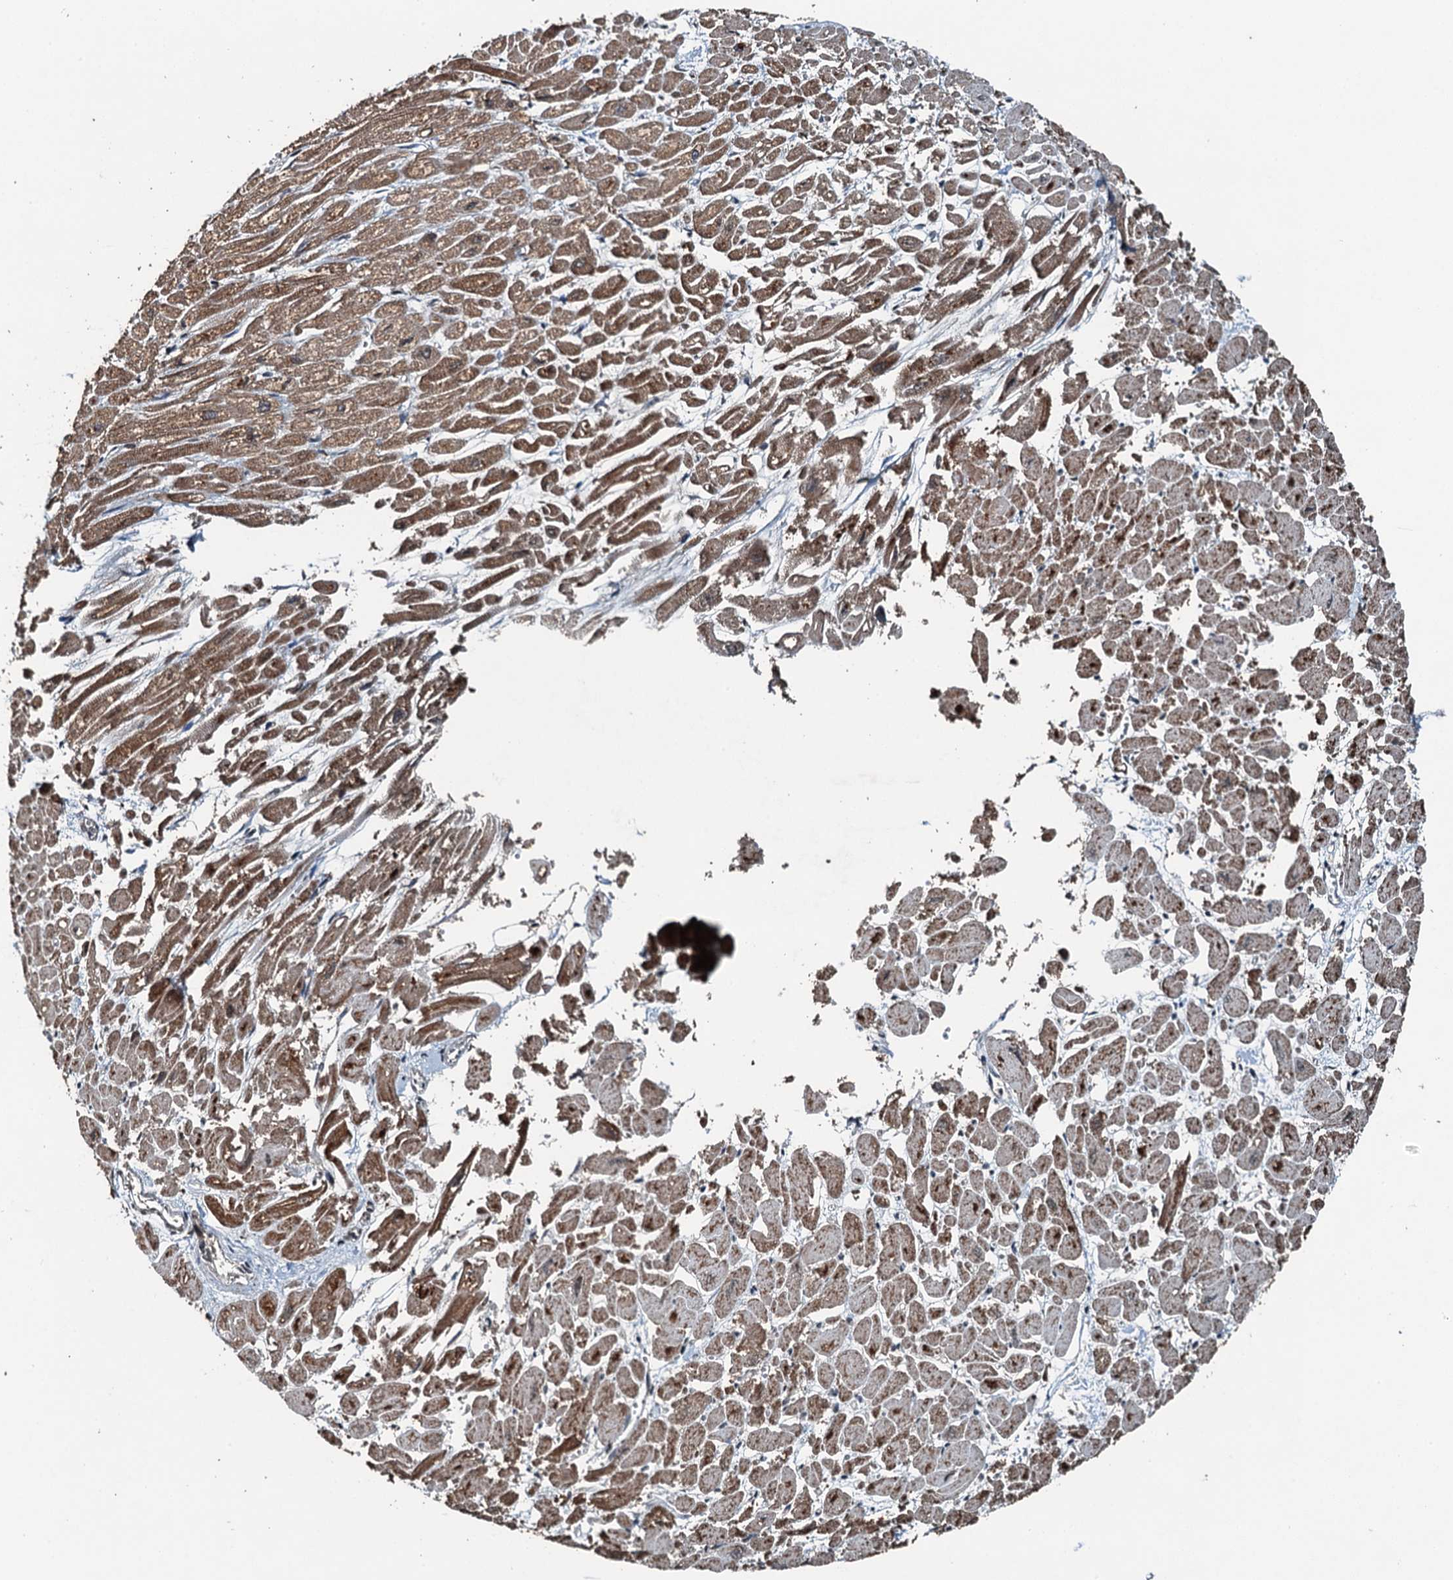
{"staining": {"intensity": "moderate", "quantity": "25%-75%", "location": "cytoplasmic/membranous"}, "tissue": "heart muscle", "cell_type": "Cardiomyocytes", "image_type": "normal", "snomed": [{"axis": "morphology", "description": "Normal tissue, NOS"}, {"axis": "topography", "description": "Heart"}], "caption": "High-magnification brightfield microscopy of benign heart muscle stained with DAB (3,3'-diaminobenzidine) (brown) and counterstained with hematoxylin (blue). cardiomyocytes exhibit moderate cytoplasmic/membranous positivity is appreciated in about25%-75% of cells. (IHC, brightfield microscopy, high magnification).", "gene": "UBXN6", "patient": {"sex": "male", "age": 54}}